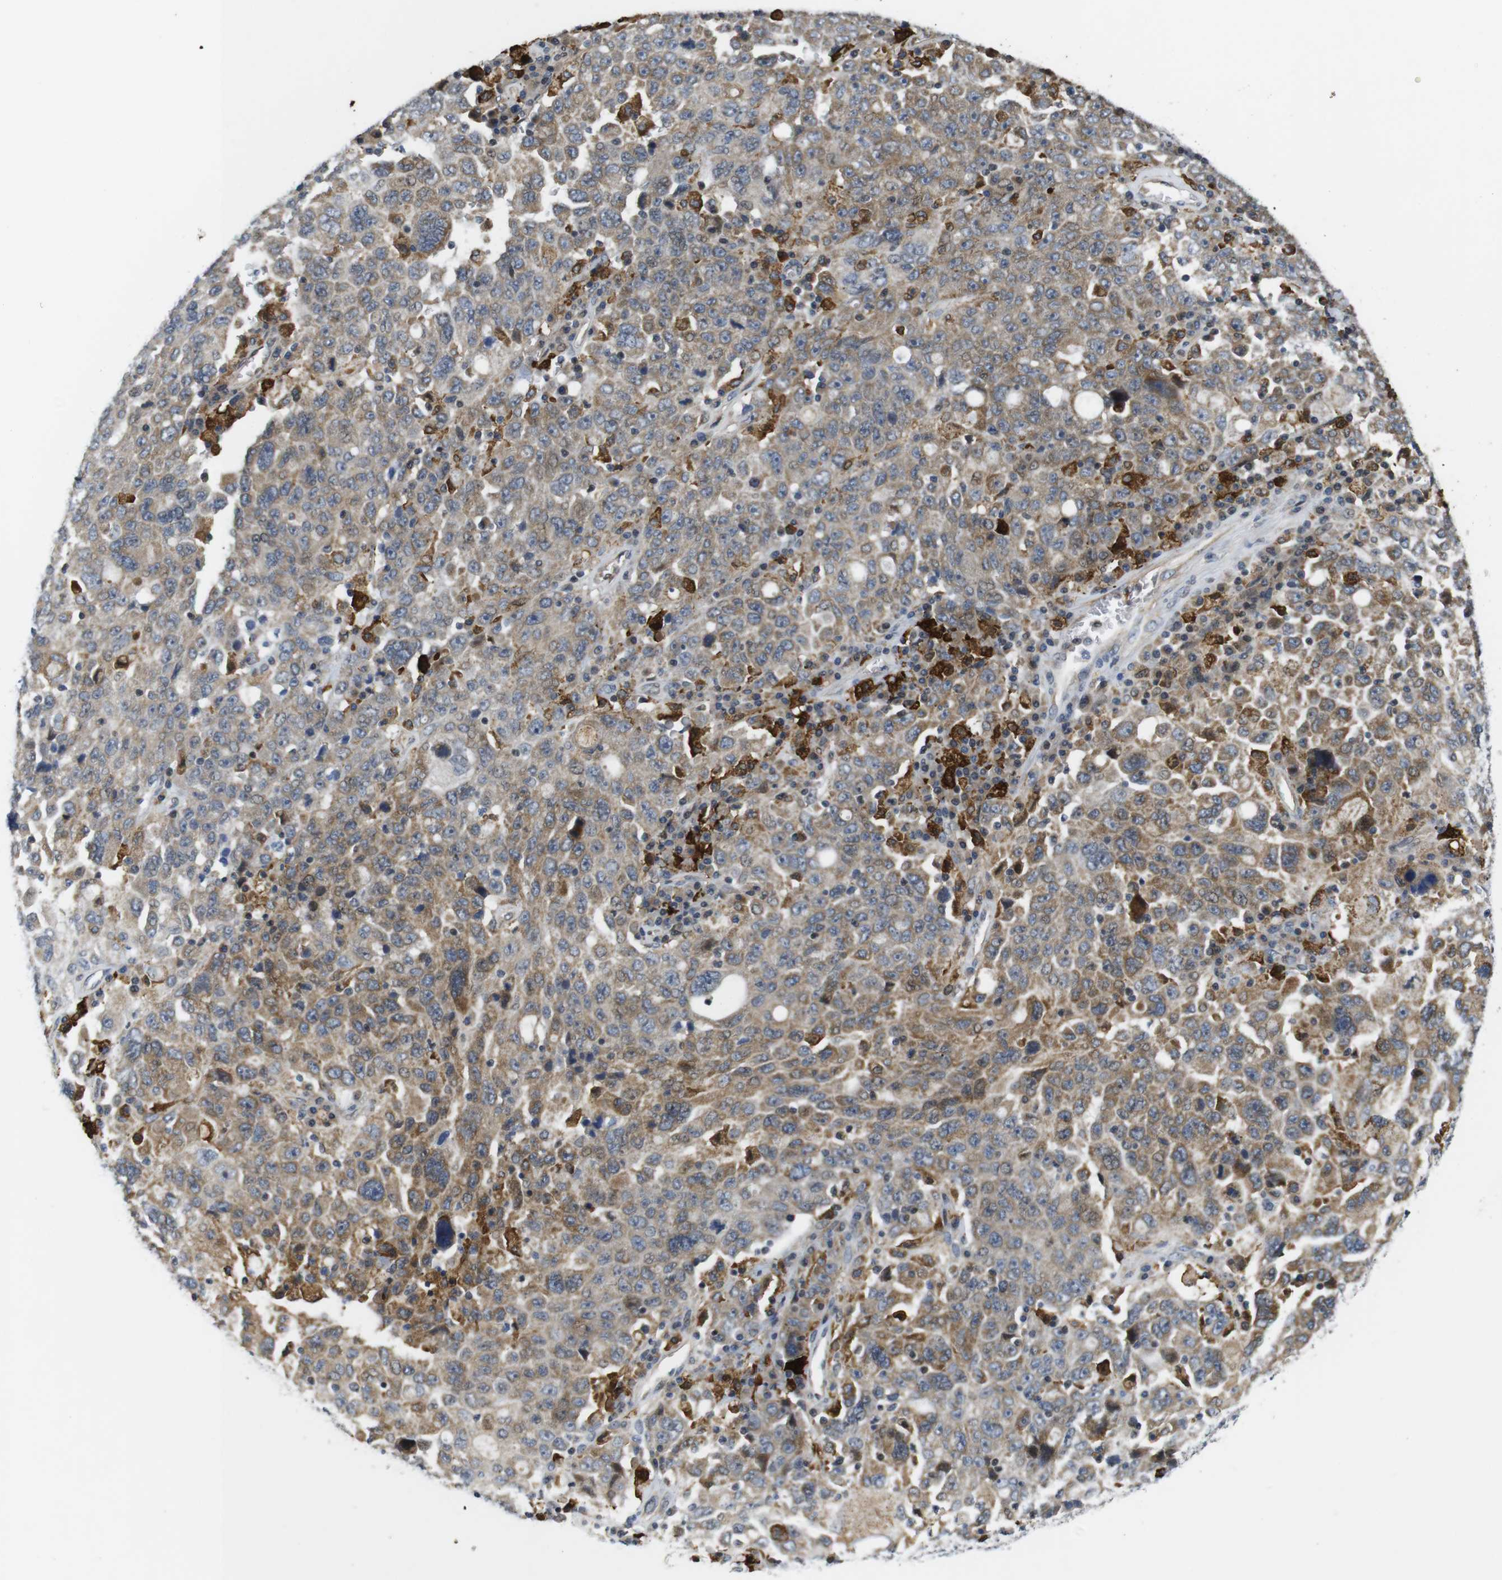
{"staining": {"intensity": "moderate", "quantity": ">75%", "location": "cytoplasmic/membranous"}, "tissue": "ovarian cancer", "cell_type": "Tumor cells", "image_type": "cancer", "snomed": [{"axis": "morphology", "description": "Carcinoma, endometroid"}, {"axis": "topography", "description": "Ovary"}], "caption": "Immunohistochemical staining of human ovarian cancer (endometroid carcinoma) demonstrates medium levels of moderate cytoplasmic/membranous protein expression in approximately >75% of tumor cells. The protein of interest is shown in brown color, while the nuclei are stained blue.", "gene": "ROBO2", "patient": {"sex": "female", "age": 62}}